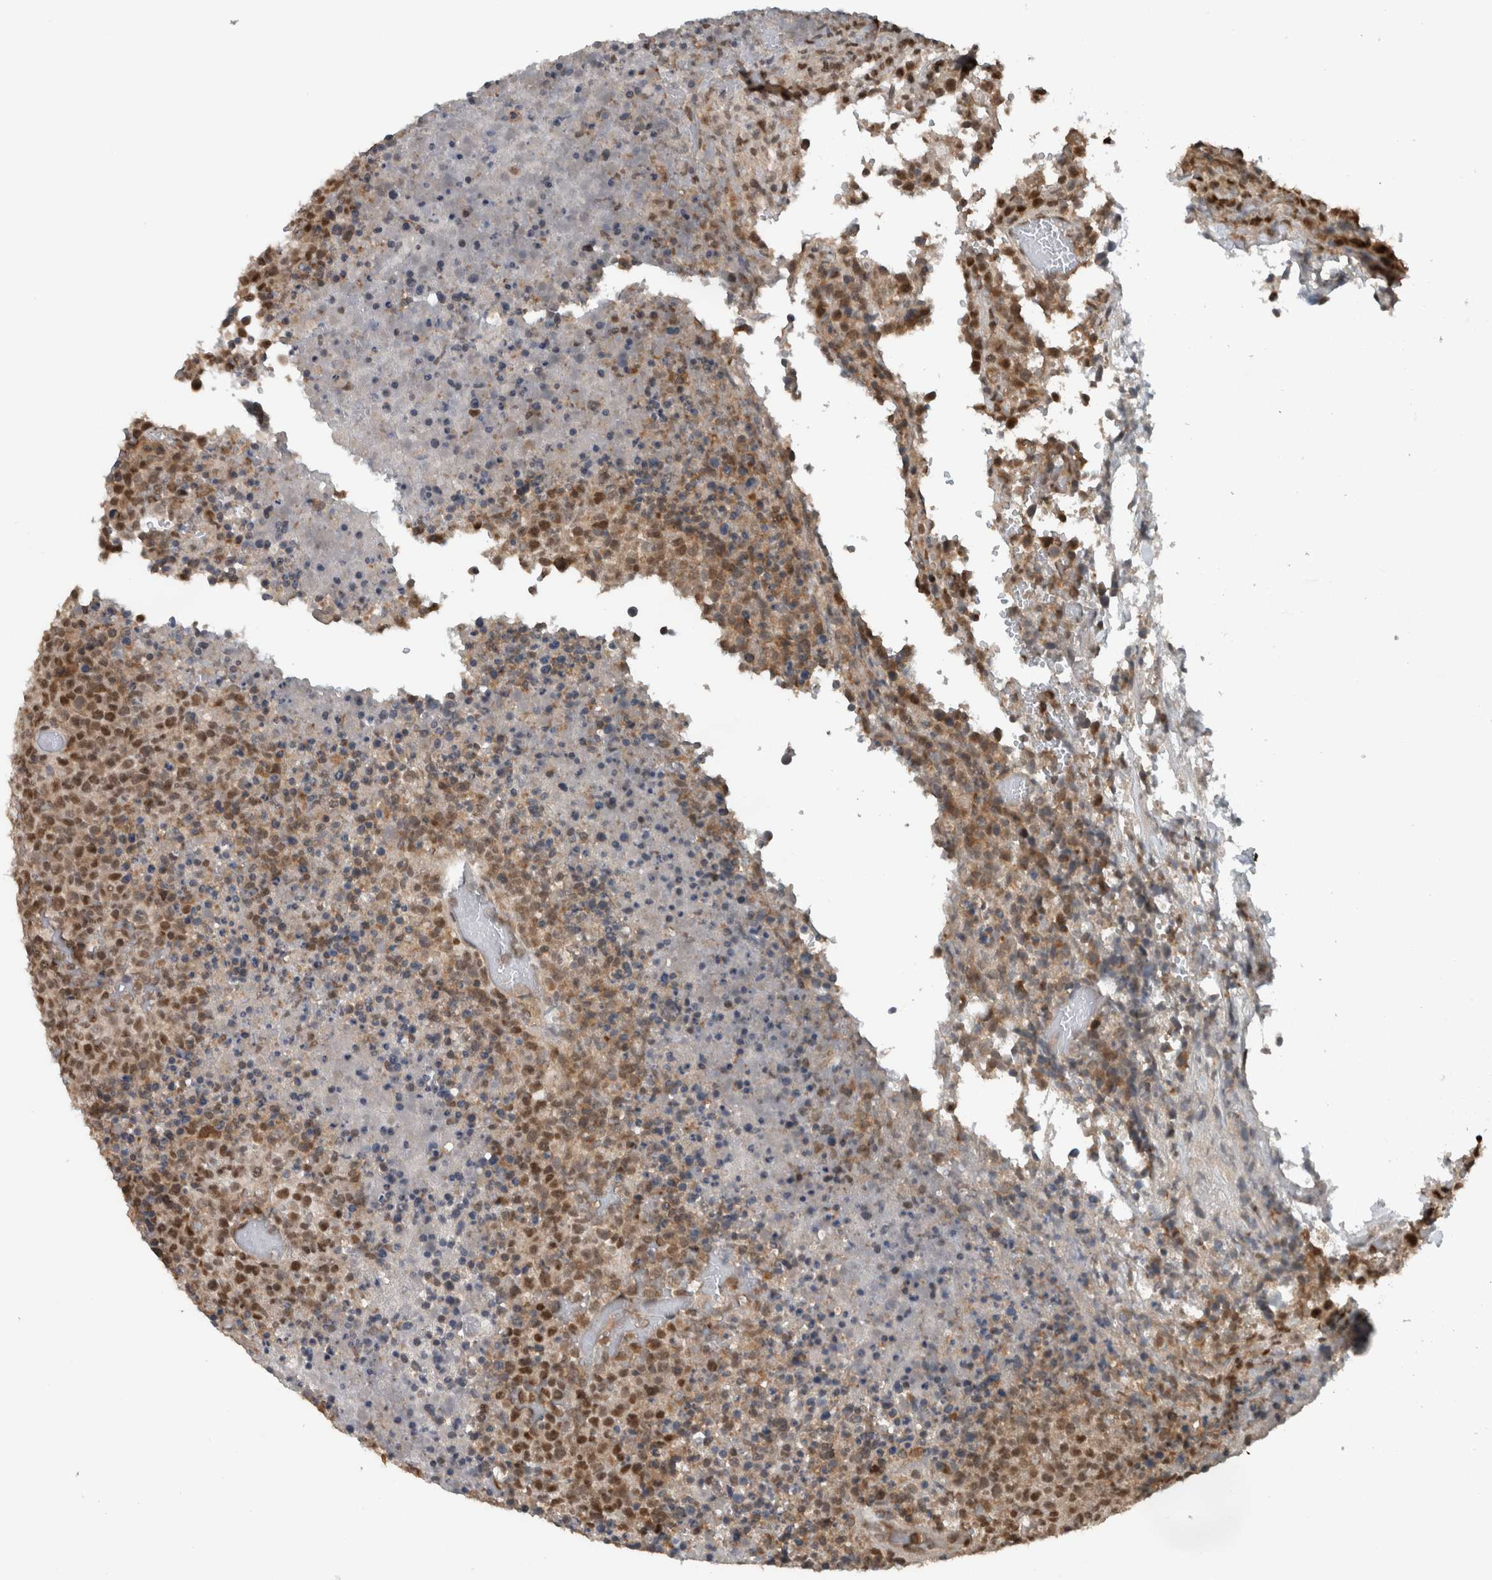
{"staining": {"intensity": "moderate", "quantity": ">75%", "location": "nuclear"}, "tissue": "lymphoma", "cell_type": "Tumor cells", "image_type": "cancer", "snomed": [{"axis": "morphology", "description": "Malignant lymphoma, non-Hodgkin's type, High grade"}, {"axis": "topography", "description": "Lymph node"}], "caption": "Immunohistochemistry (IHC) photomicrograph of neoplastic tissue: malignant lymphoma, non-Hodgkin's type (high-grade) stained using IHC displays medium levels of moderate protein expression localized specifically in the nuclear of tumor cells, appearing as a nuclear brown color.", "gene": "SPAG7", "patient": {"sex": "male", "age": 13}}